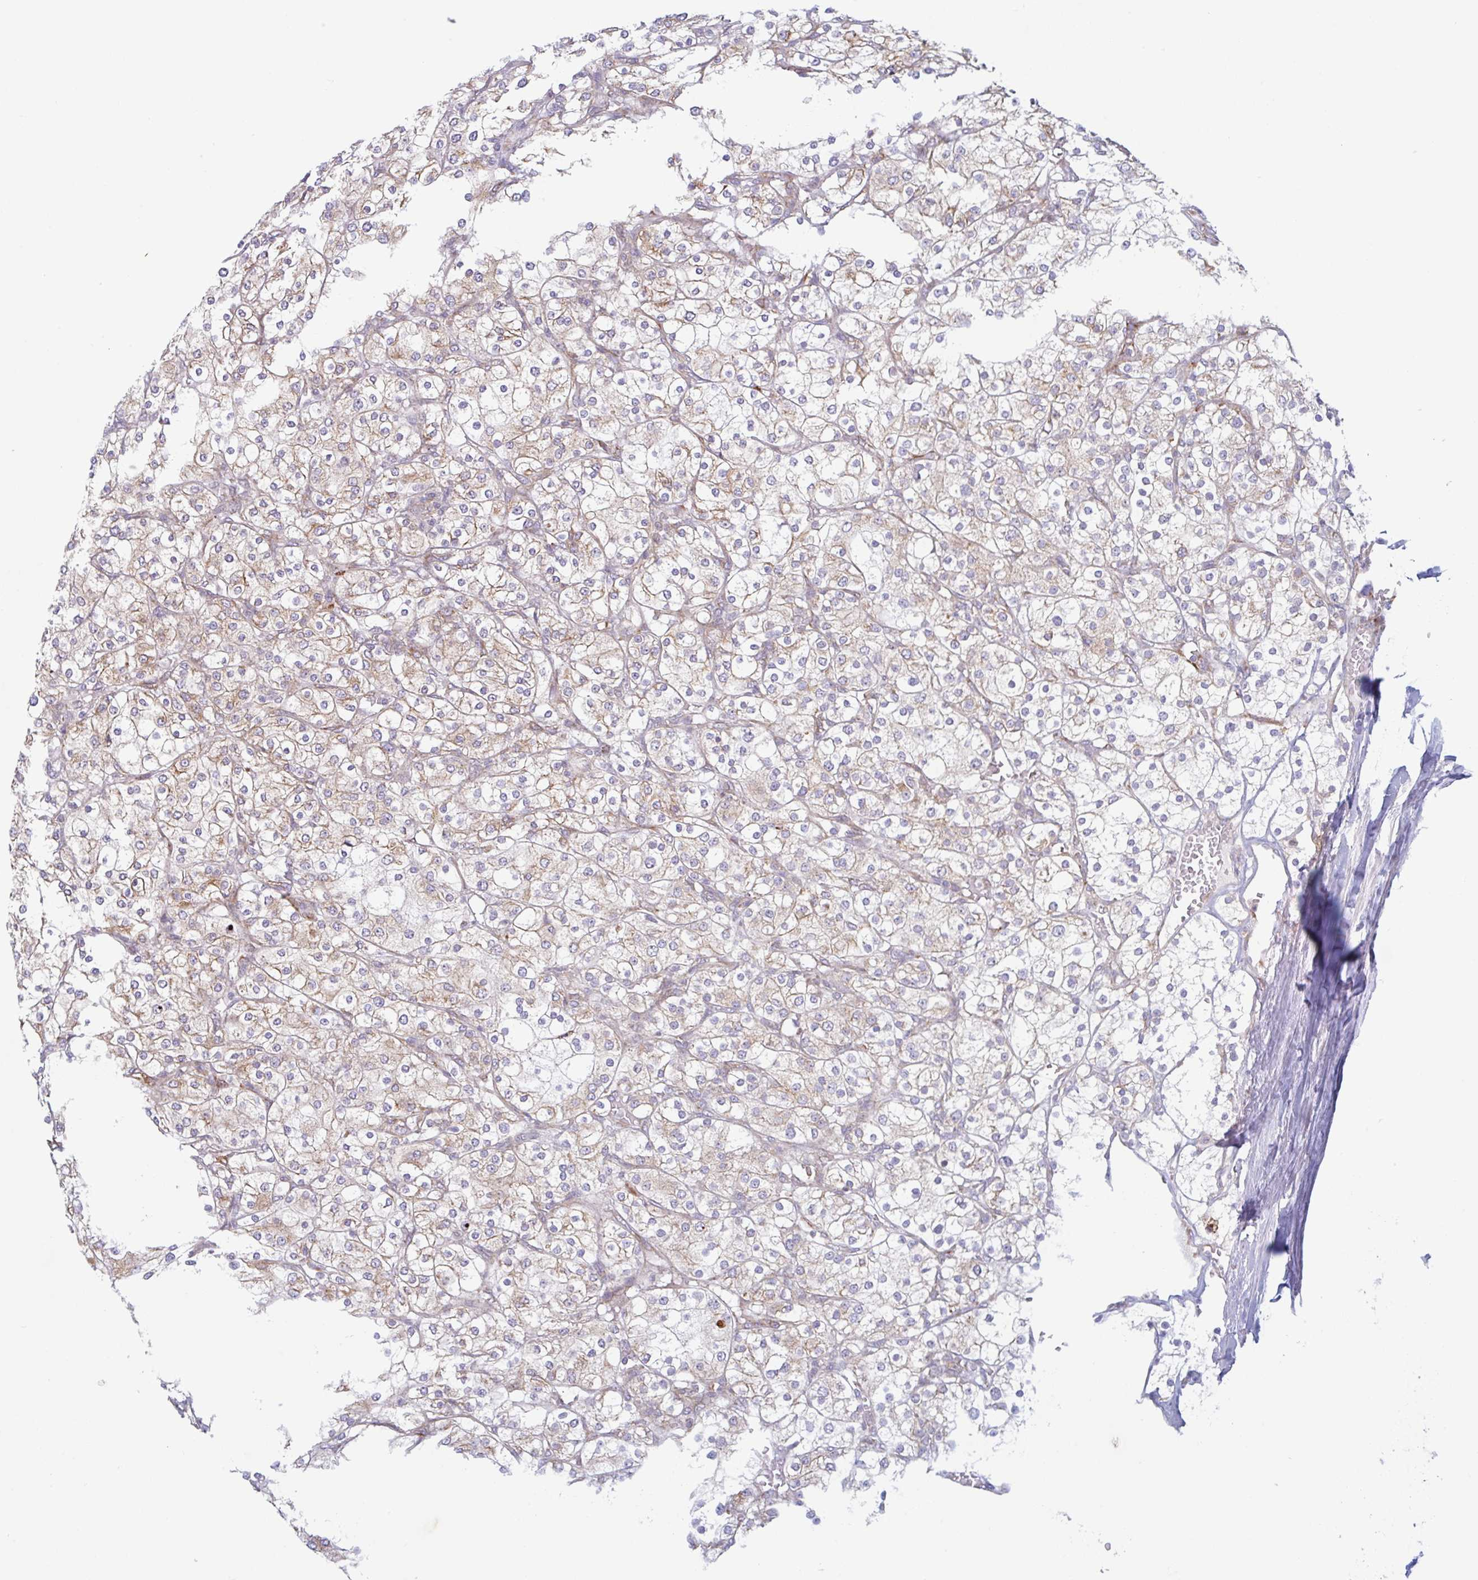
{"staining": {"intensity": "moderate", "quantity": "25%-75%", "location": "cytoplasmic/membranous"}, "tissue": "renal cancer", "cell_type": "Tumor cells", "image_type": "cancer", "snomed": [{"axis": "morphology", "description": "Adenocarcinoma, NOS"}, {"axis": "topography", "description": "Kidney"}], "caption": "IHC micrograph of neoplastic tissue: renal adenocarcinoma stained using immunohistochemistry (IHC) reveals medium levels of moderate protein expression localized specifically in the cytoplasmic/membranous of tumor cells, appearing as a cytoplasmic/membranous brown color.", "gene": "RIT1", "patient": {"sex": "male", "age": 80}}